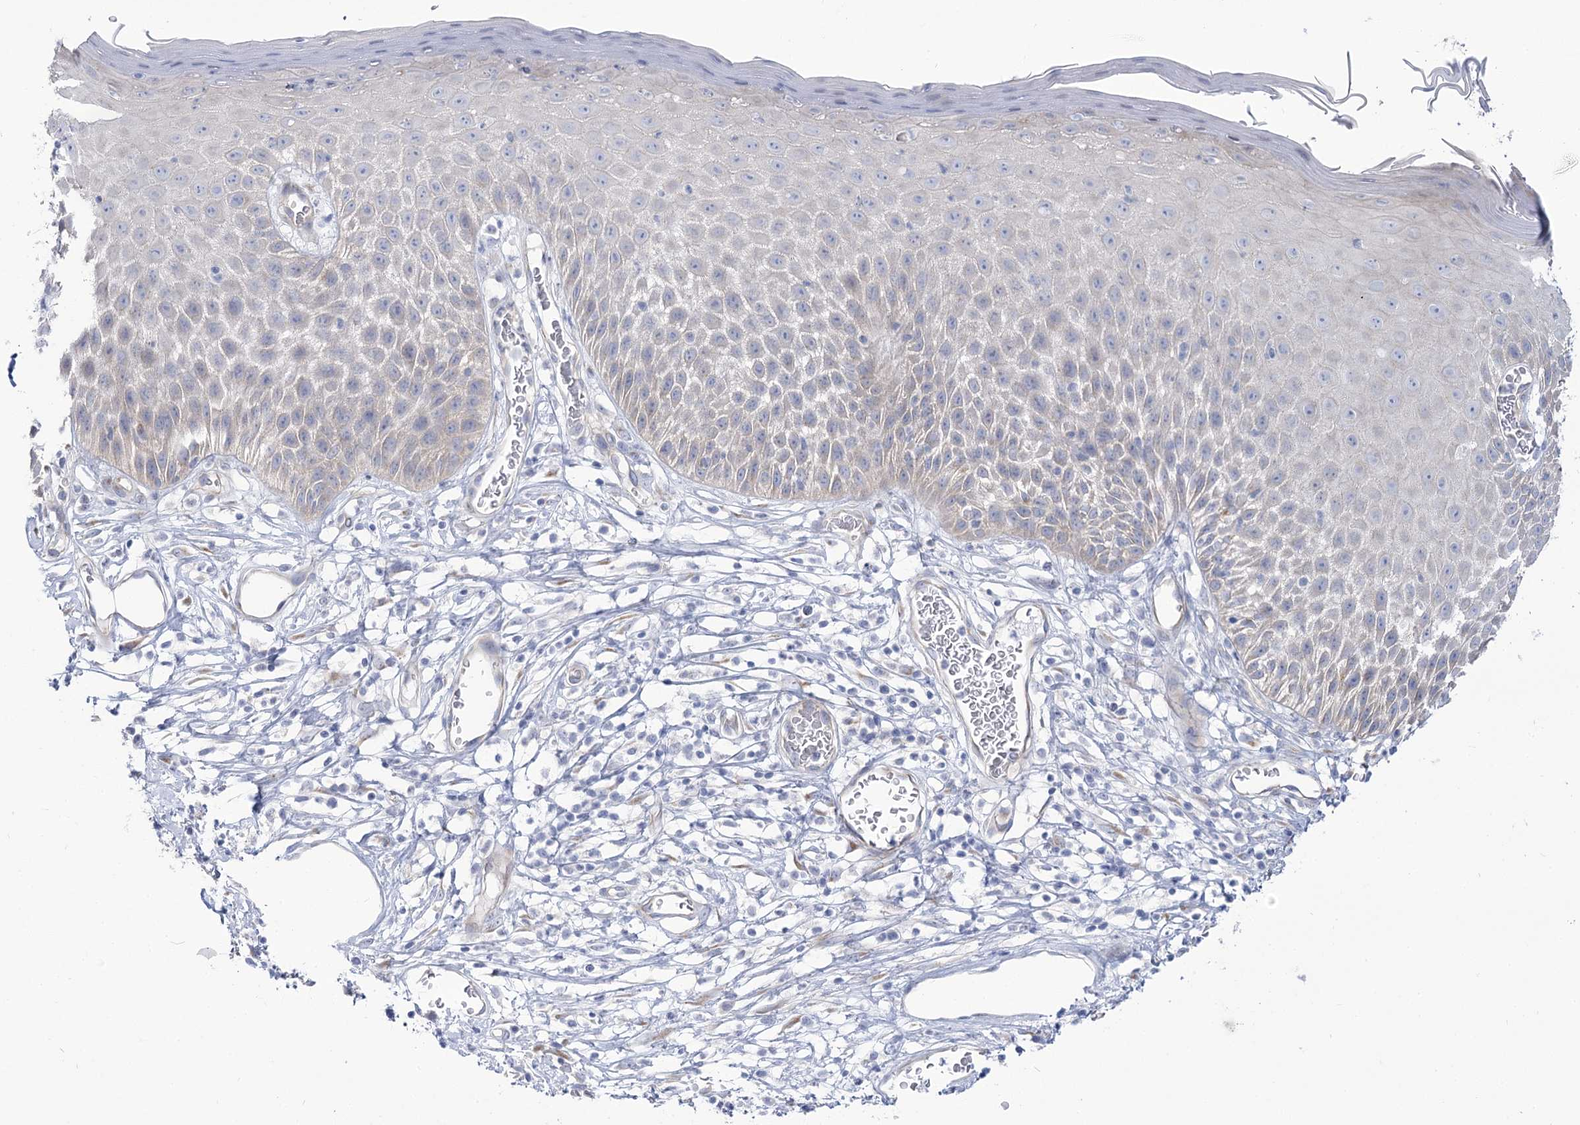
{"staining": {"intensity": "moderate", "quantity": "<25%", "location": "cytoplasmic/membranous"}, "tissue": "skin", "cell_type": "Epidermal cells", "image_type": "normal", "snomed": [{"axis": "morphology", "description": "Normal tissue, NOS"}, {"axis": "topography", "description": "Vulva"}], "caption": "Immunohistochemistry (IHC) histopathology image of benign skin: skin stained using immunohistochemistry (IHC) shows low levels of moderate protein expression localized specifically in the cytoplasmic/membranous of epidermal cells, appearing as a cytoplasmic/membranous brown color.", "gene": "SUOX", "patient": {"sex": "female", "age": 68}}